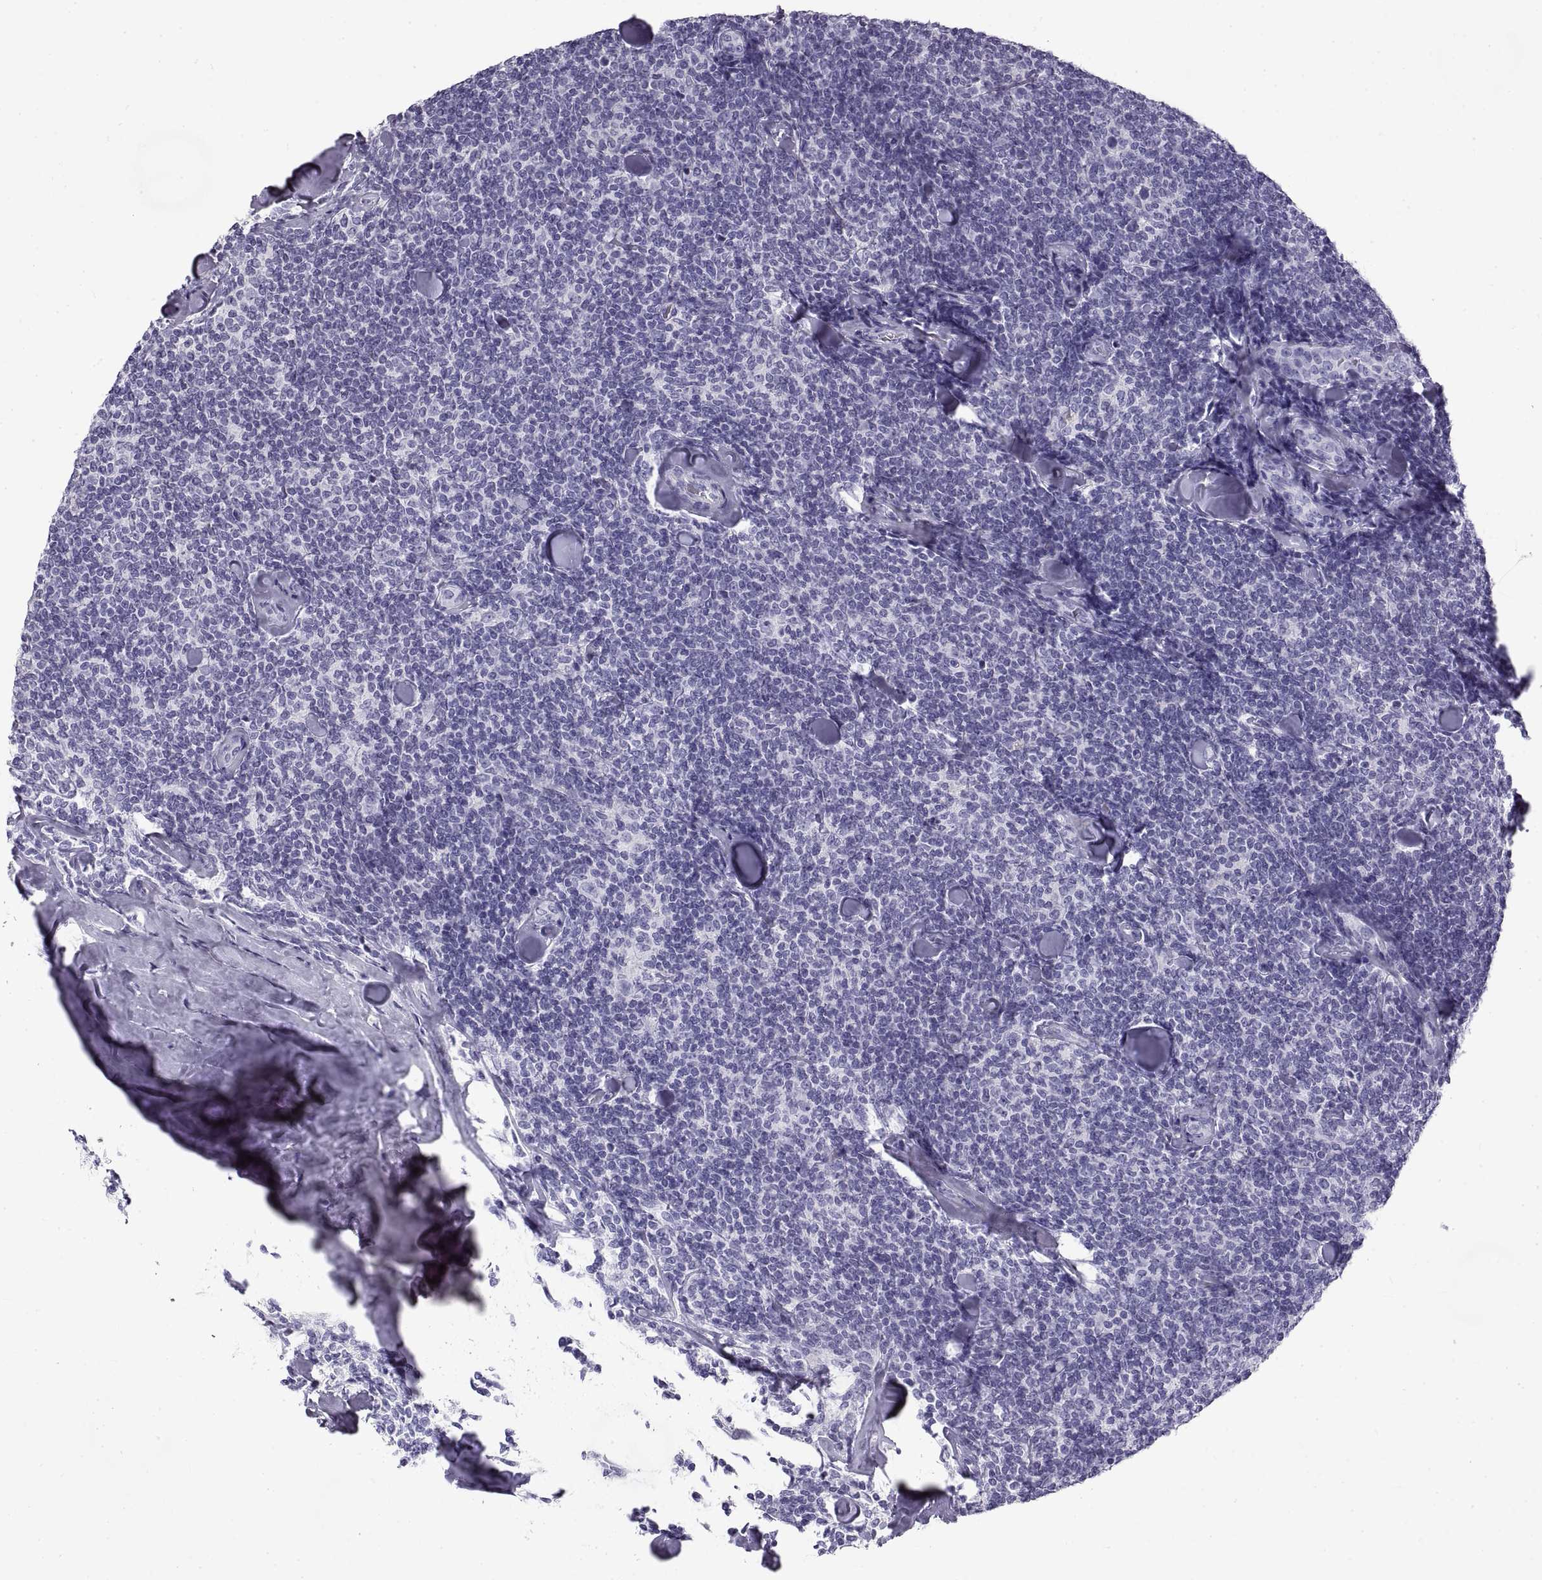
{"staining": {"intensity": "negative", "quantity": "none", "location": "none"}, "tissue": "lymphoma", "cell_type": "Tumor cells", "image_type": "cancer", "snomed": [{"axis": "morphology", "description": "Malignant lymphoma, non-Hodgkin's type, Low grade"}, {"axis": "topography", "description": "Lymph node"}], "caption": "The IHC histopathology image has no significant positivity in tumor cells of lymphoma tissue.", "gene": "RLBP1", "patient": {"sex": "female", "age": 56}}